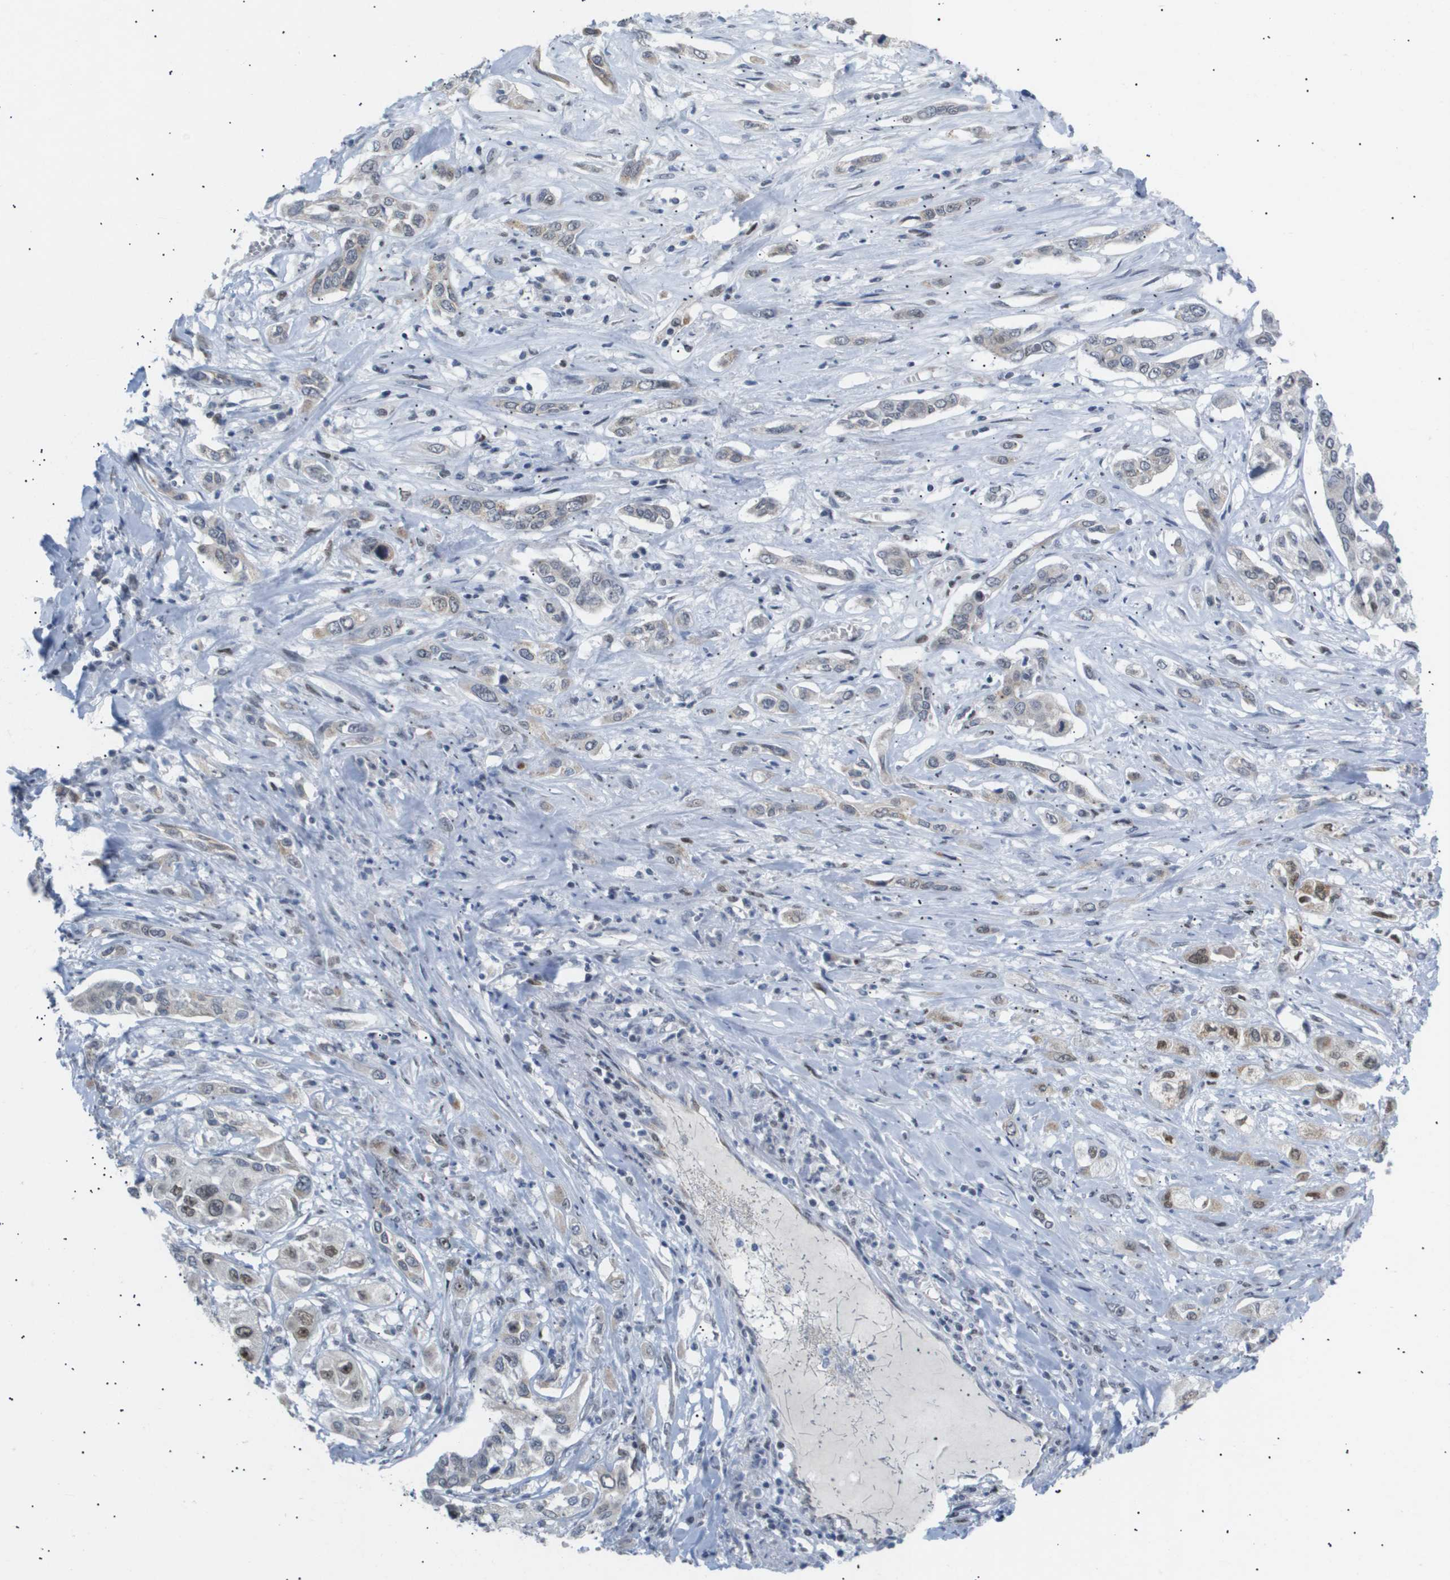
{"staining": {"intensity": "weak", "quantity": "25%-75%", "location": "cytoplasmic/membranous,nuclear"}, "tissue": "lung cancer", "cell_type": "Tumor cells", "image_type": "cancer", "snomed": [{"axis": "morphology", "description": "Squamous cell carcinoma, NOS"}, {"axis": "topography", "description": "Lung"}], "caption": "Weak cytoplasmic/membranous and nuclear expression is present in approximately 25%-75% of tumor cells in lung squamous cell carcinoma. The protein of interest is shown in brown color, while the nuclei are stained blue.", "gene": "PPARD", "patient": {"sex": "male", "age": 71}}